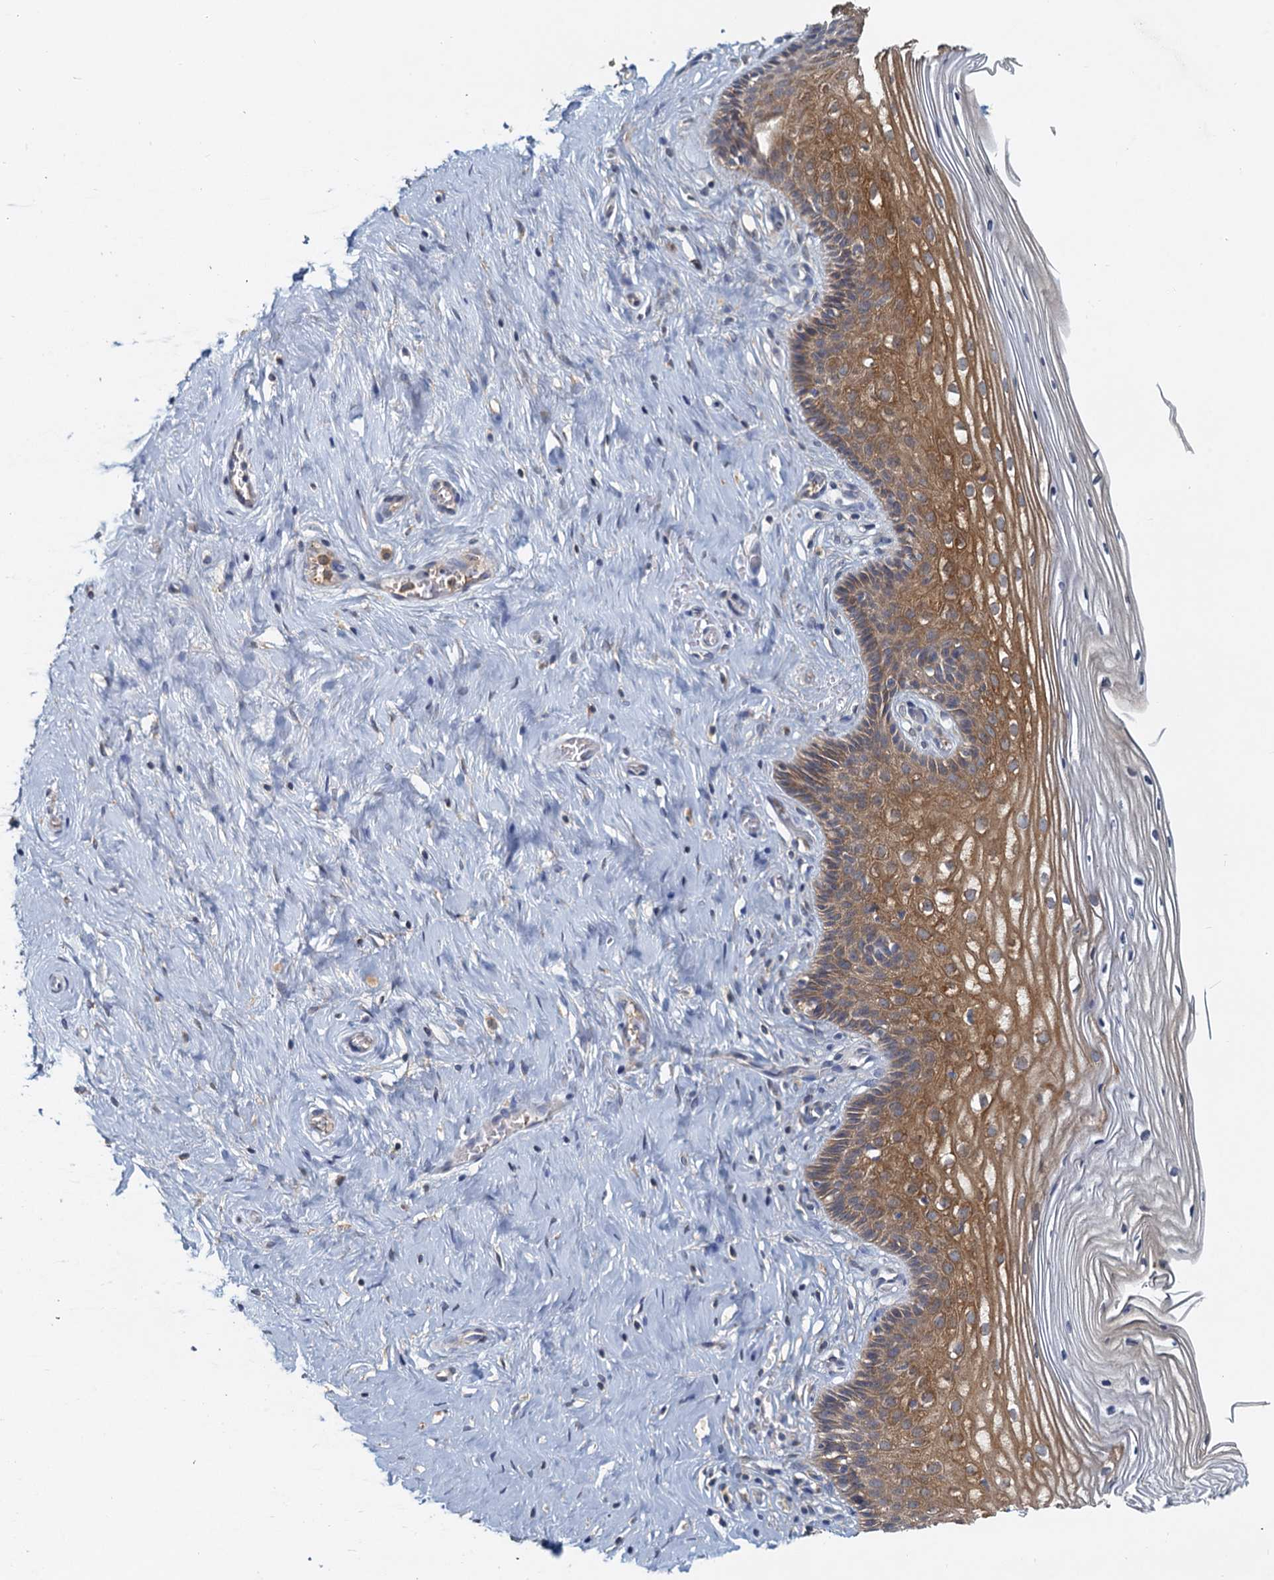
{"staining": {"intensity": "moderate", "quantity": ">75%", "location": "cytoplasmic/membranous"}, "tissue": "cervix", "cell_type": "Glandular cells", "image_type": "normal", "snomed": [{"axis": "morphology", "description": "Normal tissue, NOS"}, {"axis": "topography", "description": "Cervix"}], "caption": "Moderate cytoplasmic/membranous protein expression is seen in approximately >75% of glandular cells in cervix.", "gene": "TOLLIP", "patient": {"sex": "female", "age": 33}}